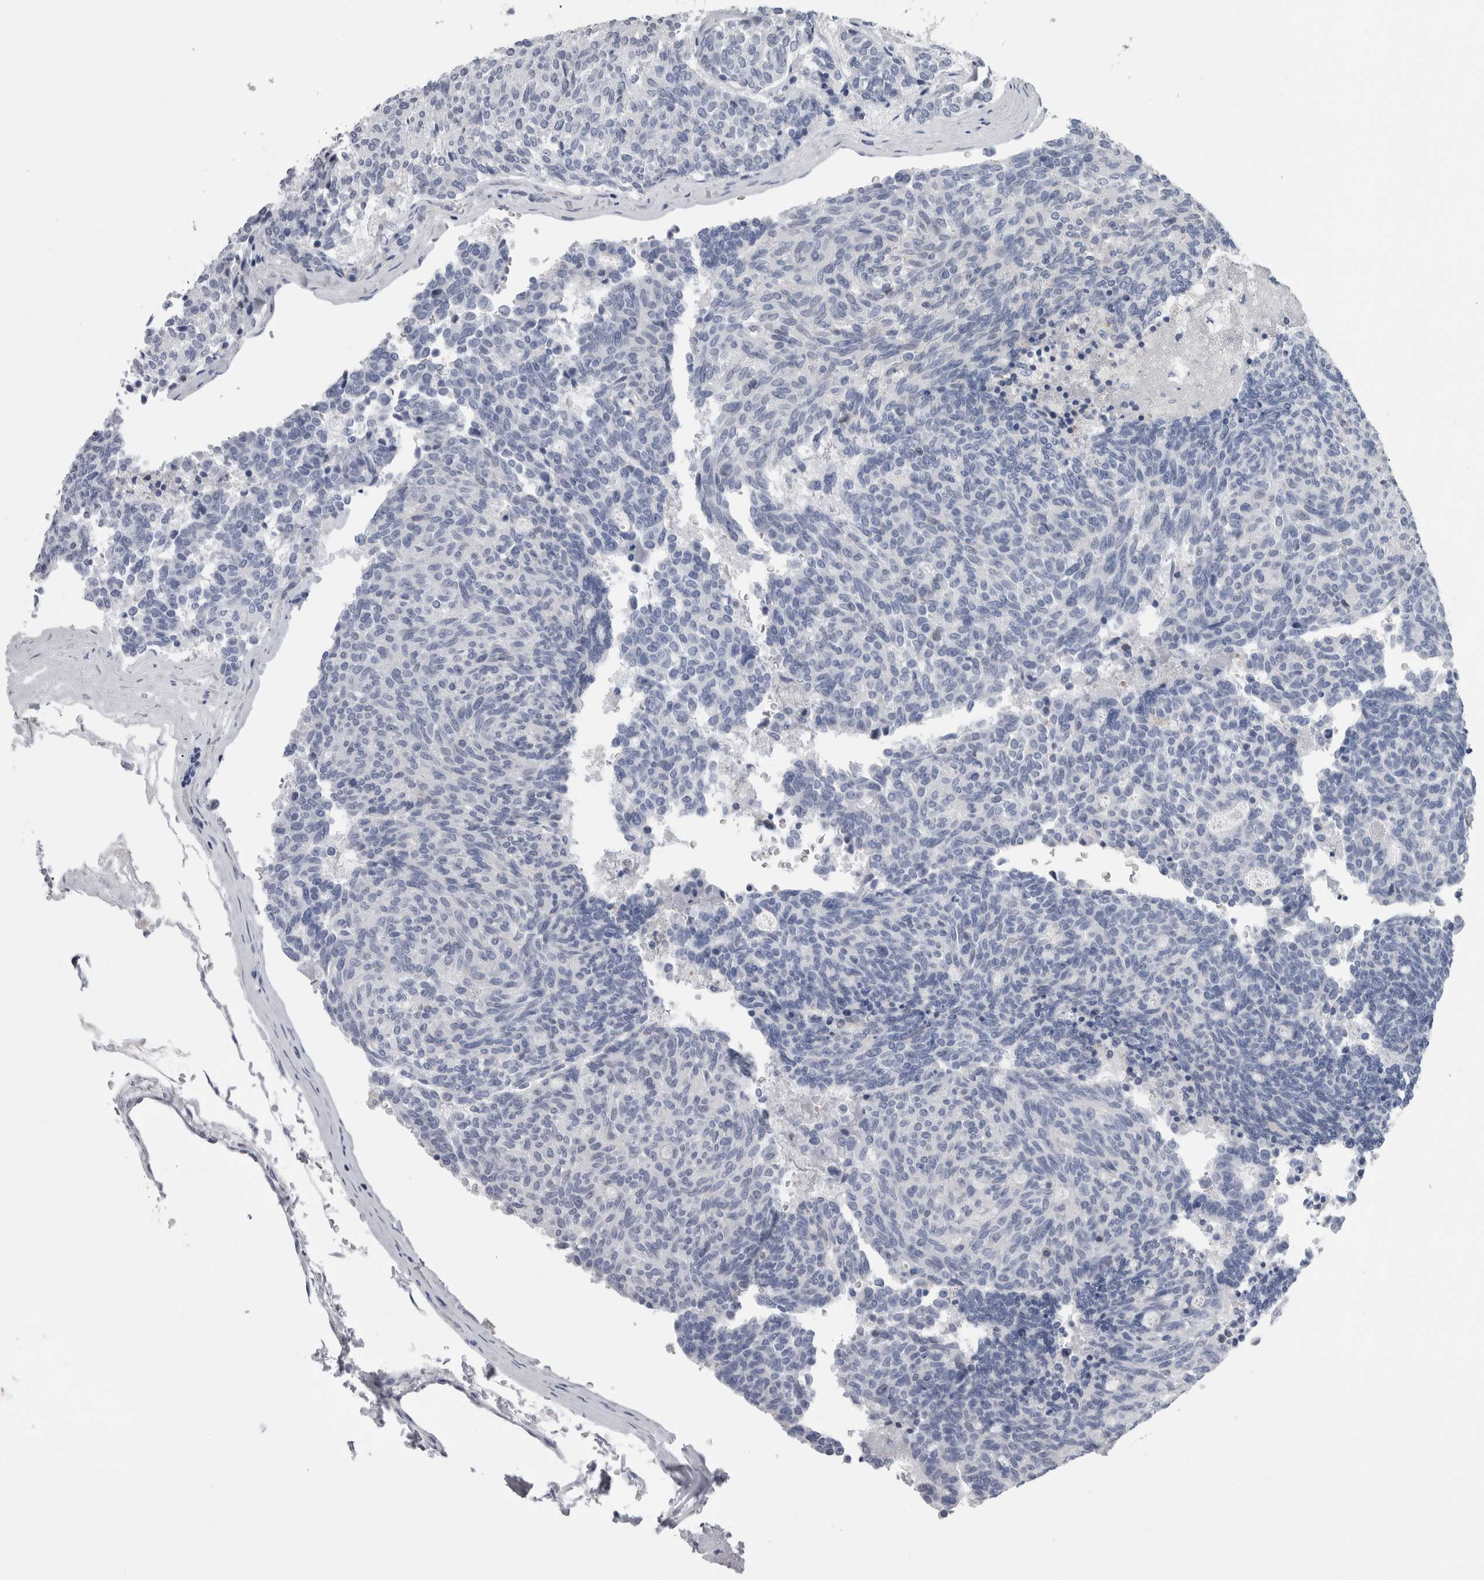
{"staining": {"intensity": "negative", "quantity": "none", "location": "none"}, "tissue": "carcinoid", "cell_type": "Tumor cells", "image_type": "cancer", "snomed": [{"axis": "morphology", "description": "Carcinoid, malignant, NOS"}, {"axis": "topography", "description": "Pancreas"}], "caption": "An immunohistochemistry (IHC) histopathology image of carcinoid is shown. There is no staining in tumor cells of carcinoid. Nuclei are stained in blue.", "gene": "CA8", "patient": {"sex": "female", "age": 54}}